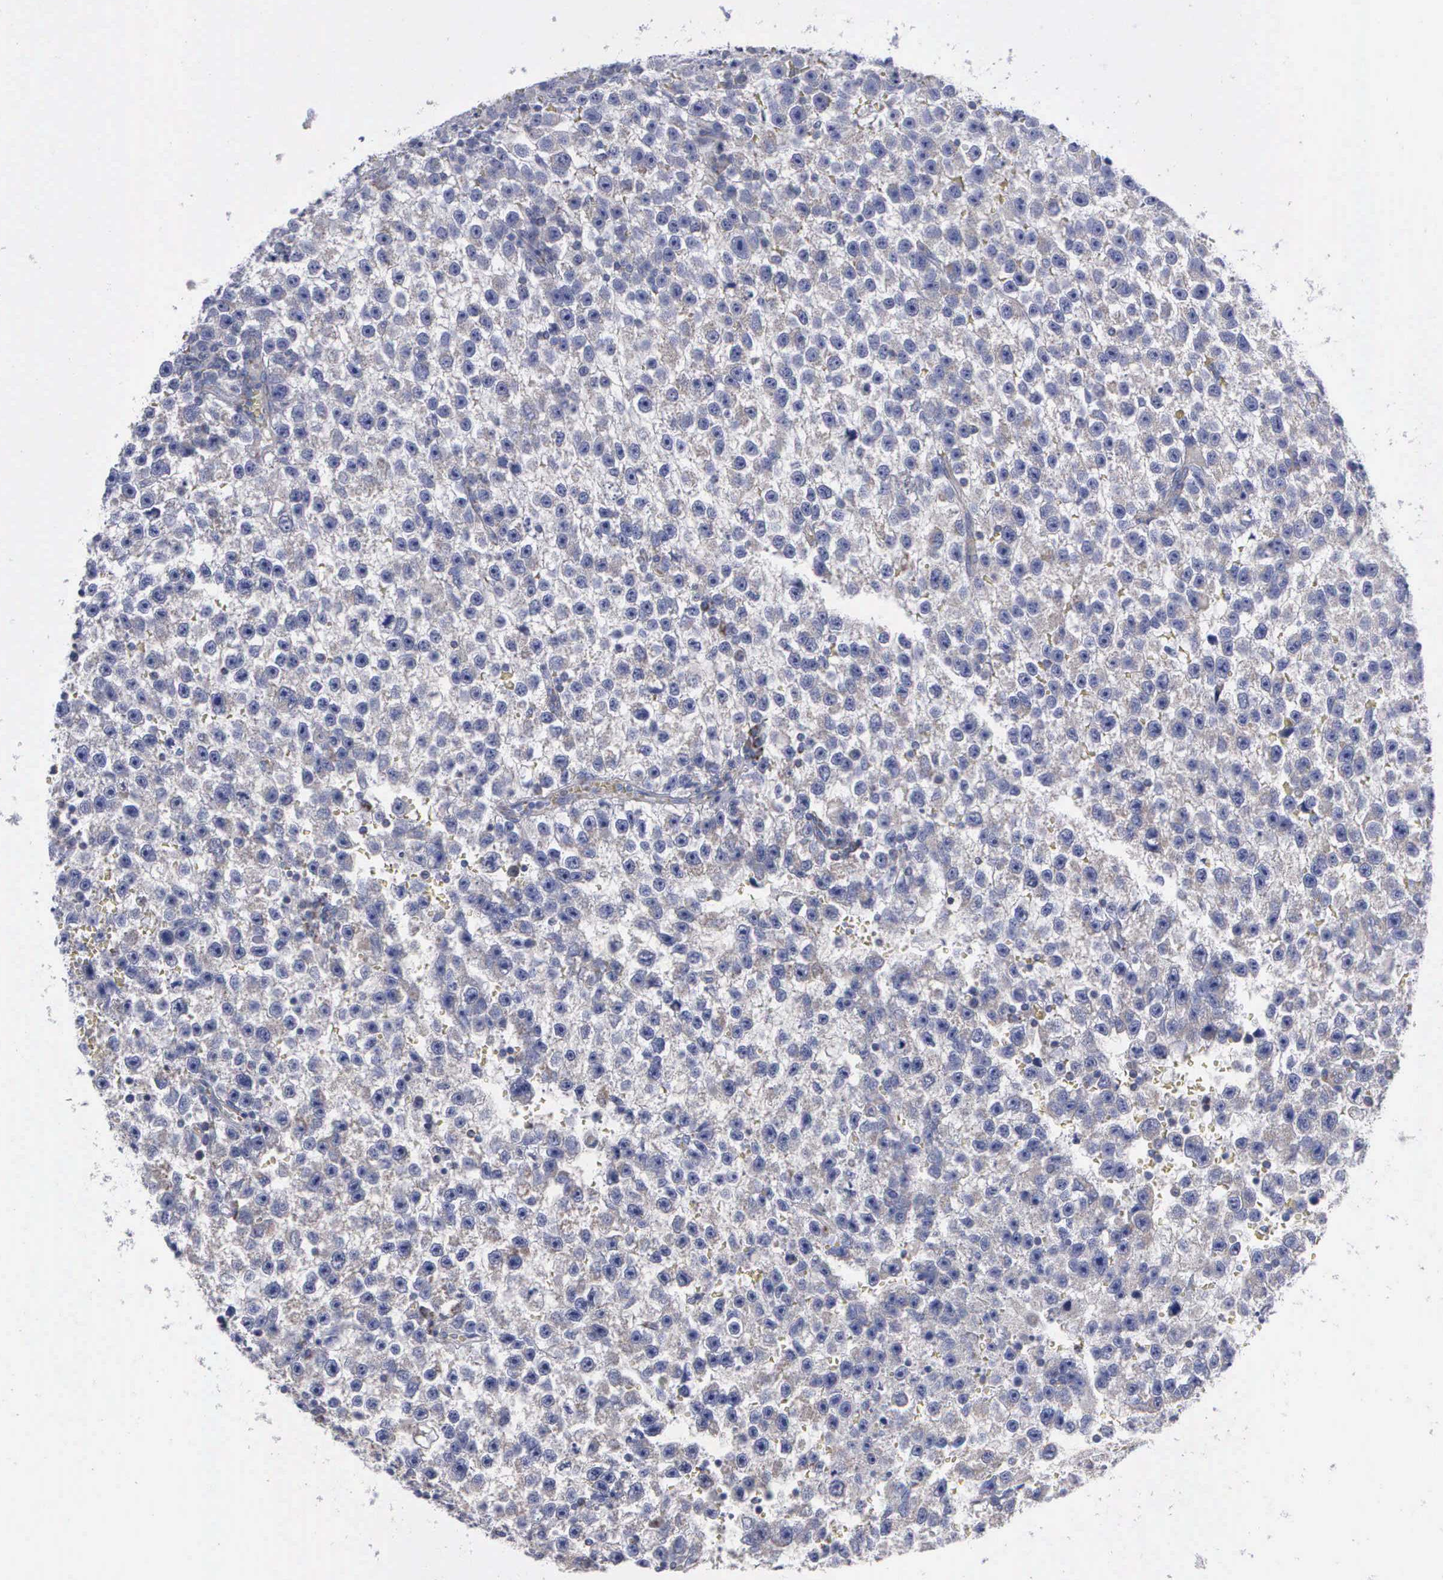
{"staining": {"intensity": "negative", "quantity": "none", "location": "none"}, "tissue": "testis cancer", "cell_type": "Tumor cells", "image_type": "cancer", "snomed": [{"axis": "morphology", "description": "Seminoma, NOS"}, {"axis": "topography", "description": "Testis"}], "caption": "This is a image of immunohistochemistry (IHC) staining of testis cancer (seminoma), which shows no positivity in tumor cells. The staining is performed using DAB brown chromogen with nuclei counter-stained in using hematoxylin.", "gene": "APOOL", "patient": {"sex": "male", "age": 33}}